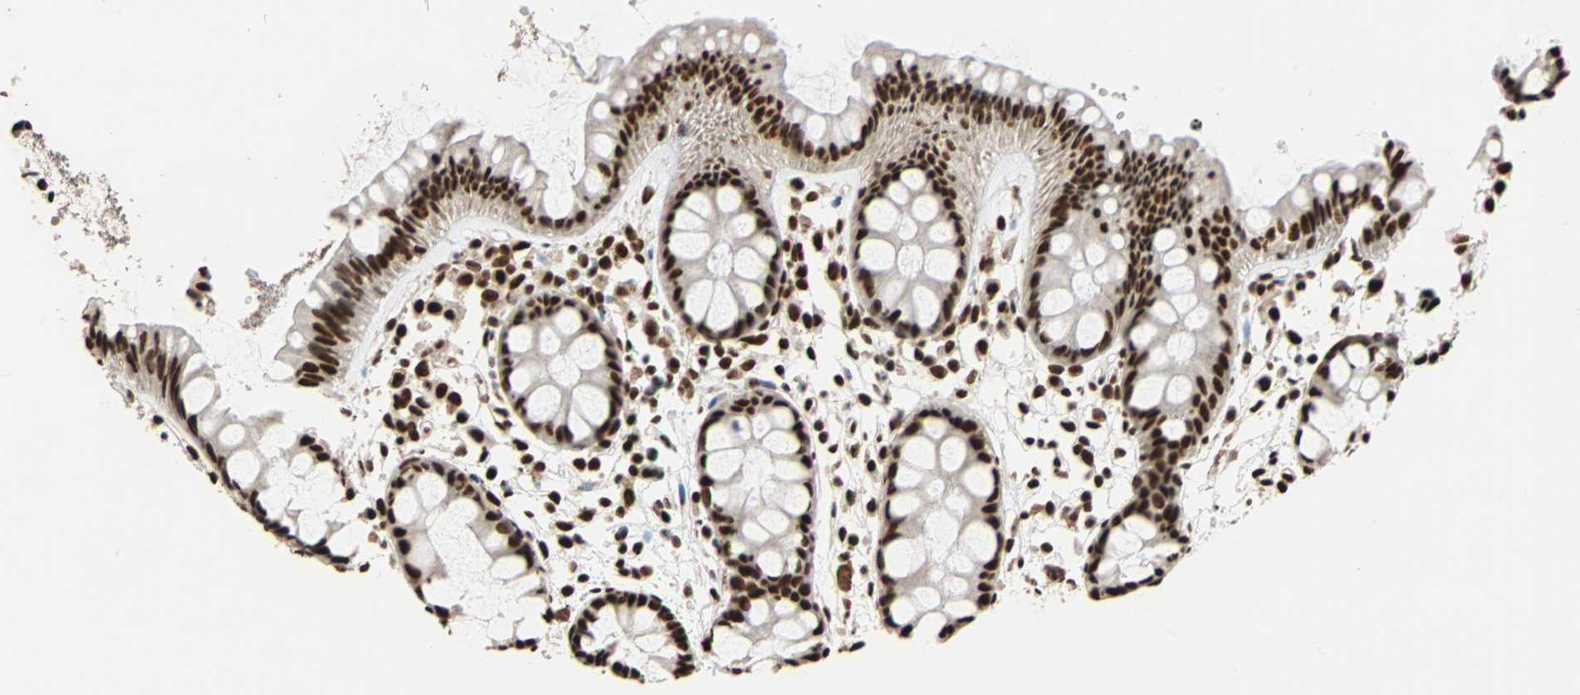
{"staining": {"intensity": "strong", "quantity": ">75%", "location": "nuclear"}, "tissue": "rectum", "cell_type": "Glandular cells", "image_type": "normal", "snomed": [{"axis": "morphology", "description": "Normal tissue, NOS"}, {"axis": "topography", "description": "Rectum"}], "caption": "Glandular cells show high levels of strong nuclear positivity in about >75% of cells in benign rectum.", "gene": "ILF2", "patient": {"sex": "female", "age": 66}}